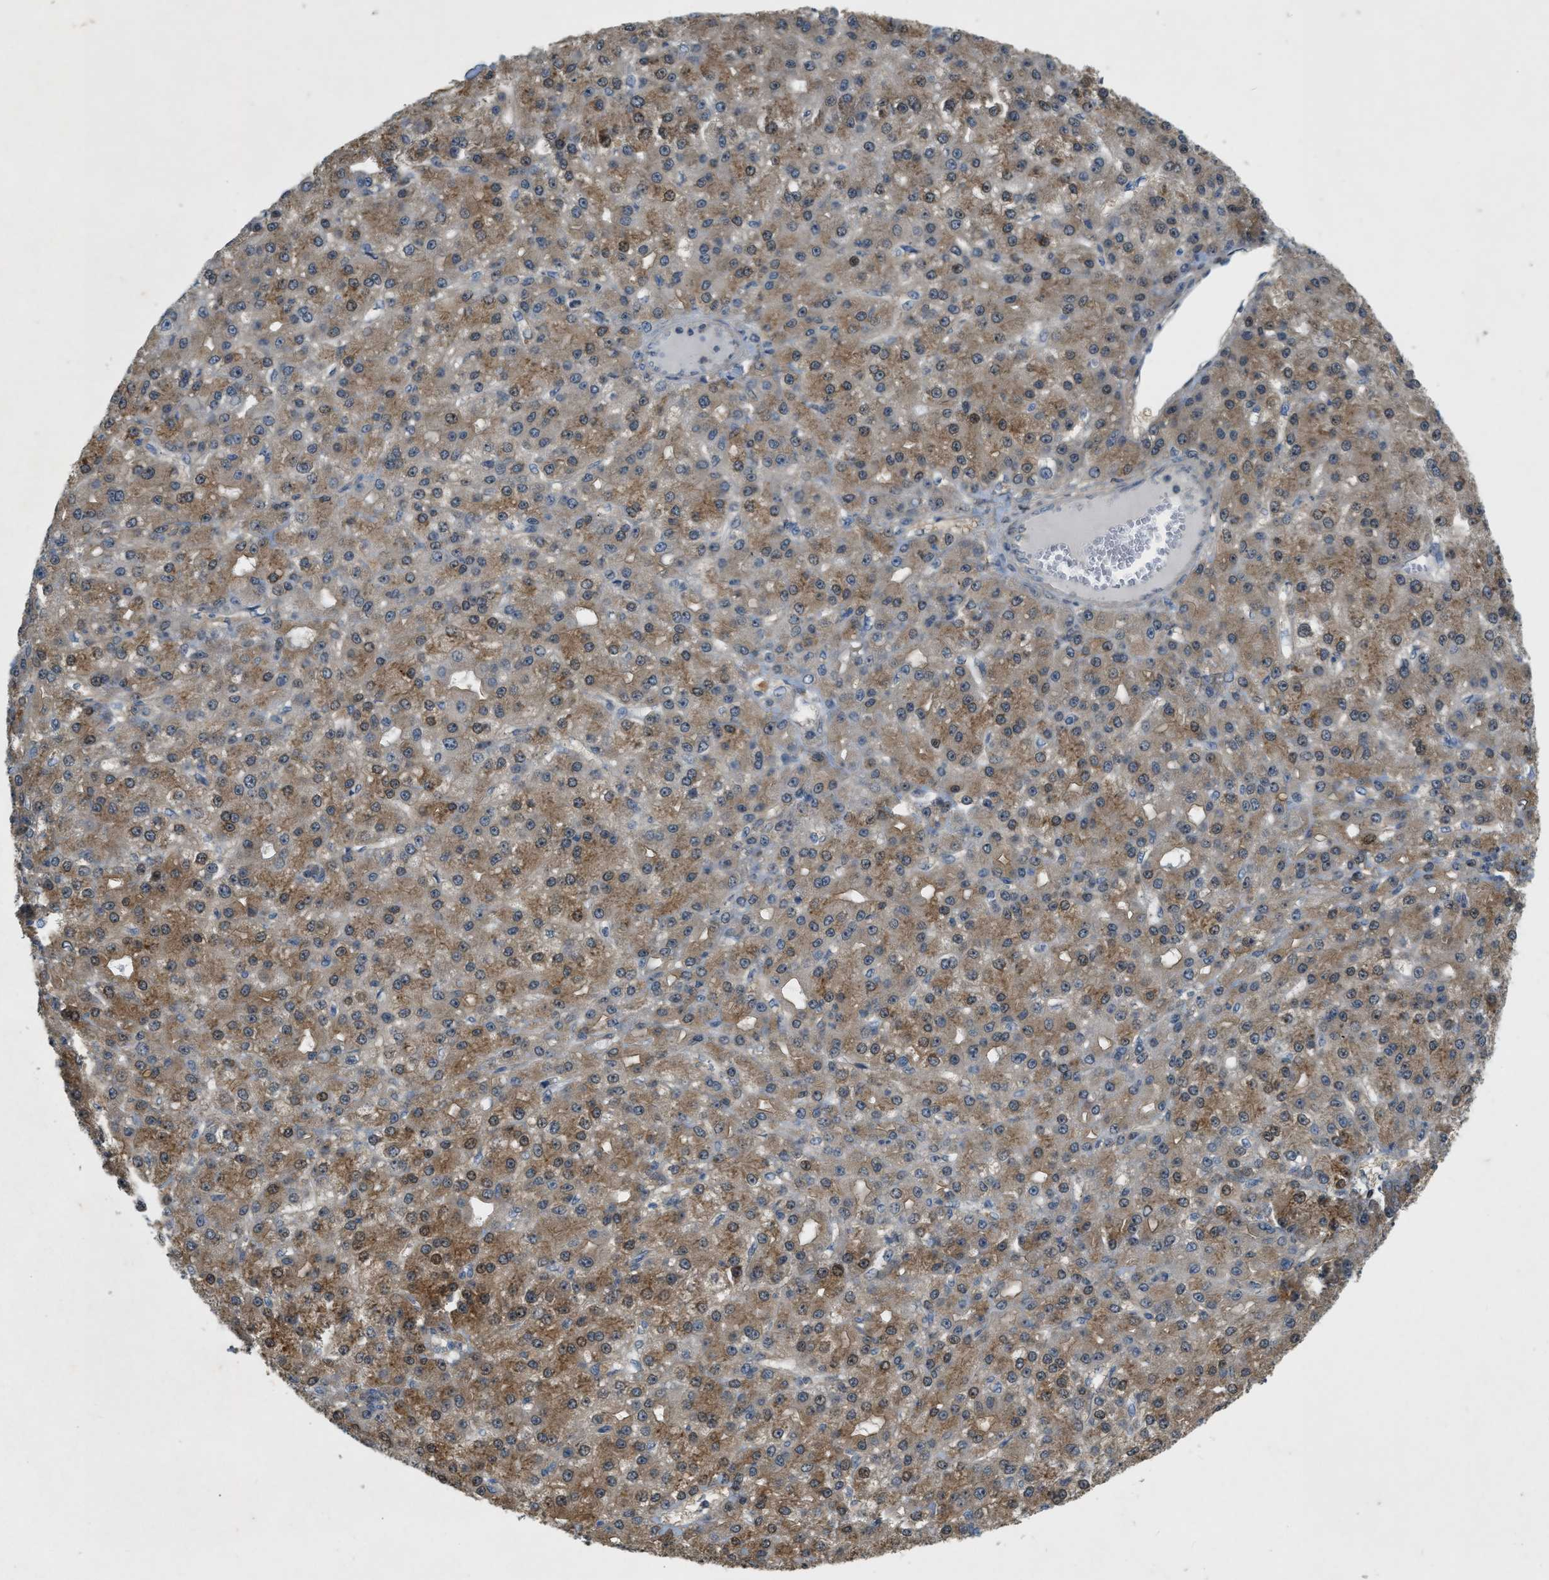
{"staining": {"intensity": "moderate", "quantity": ">75%", "location": "cytoplasmic/membranous,nuclear"}, "tissue": "liver cancer", "cell_type": "Tumor cells", "image_type": "cancer", "snomed": [{"axis": "morphology", "description": "Carcinoma, Hepatocellular, NOS"}, {"axis": "topography", "description": "Liver"}], "caption": "High-magnification brightfield microscopy of liver cancer (hepatocellular carcinoma) stained with DAB (3,3'-diaminobenzidine) (brown) and counterstained with hematoxylin (blue). tumor cells exhibit moderate cytoplasmic/membranous and nuclear staining is seen in approximately>75% of cells.", "gene": "PDCL3", "patient": {"sex": "male", "age": 67}}